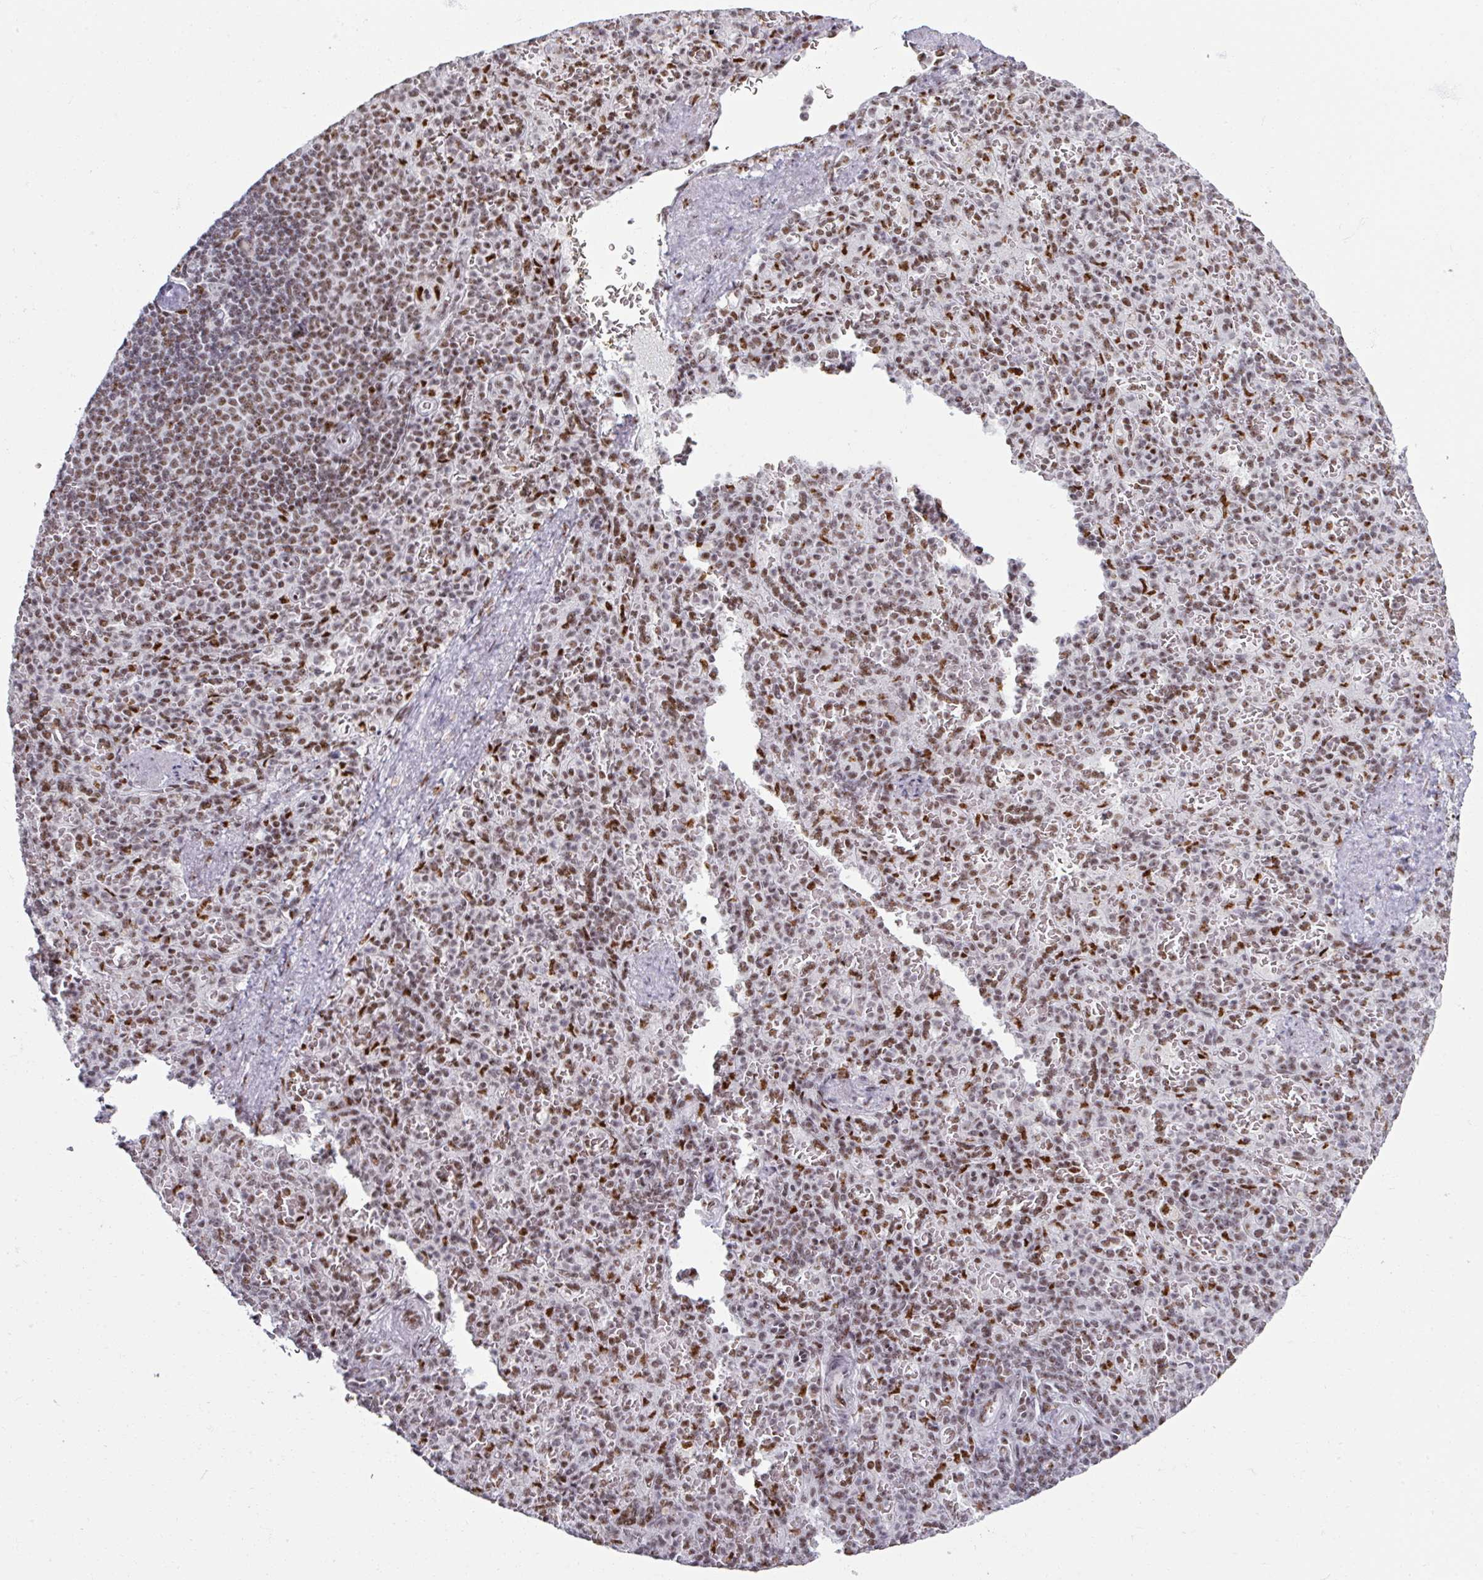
{"staining": {"intensity": "strong", "quantity": ">75%", "location": "nuclear"}, "tissue": "spleen", "cell_type": "Cells in red pulp", "image_type": "normal", "snomed": [{"axis": "morphology", "description": "Normal tissue, NOS"}, {"axis": "topography", "description": "Spleen"}], "caption": "Immunohistochemical staining of normal spleen shows >75% levels of strong nuclear protein staining in approximately >75% of cells in red pulp. Immunohistochemistry (ihc) stains the protein of interest in brown and the nuclei are stained blue.", "gene": "ADAR", "patient": {"sex": "female", "age": 74}}